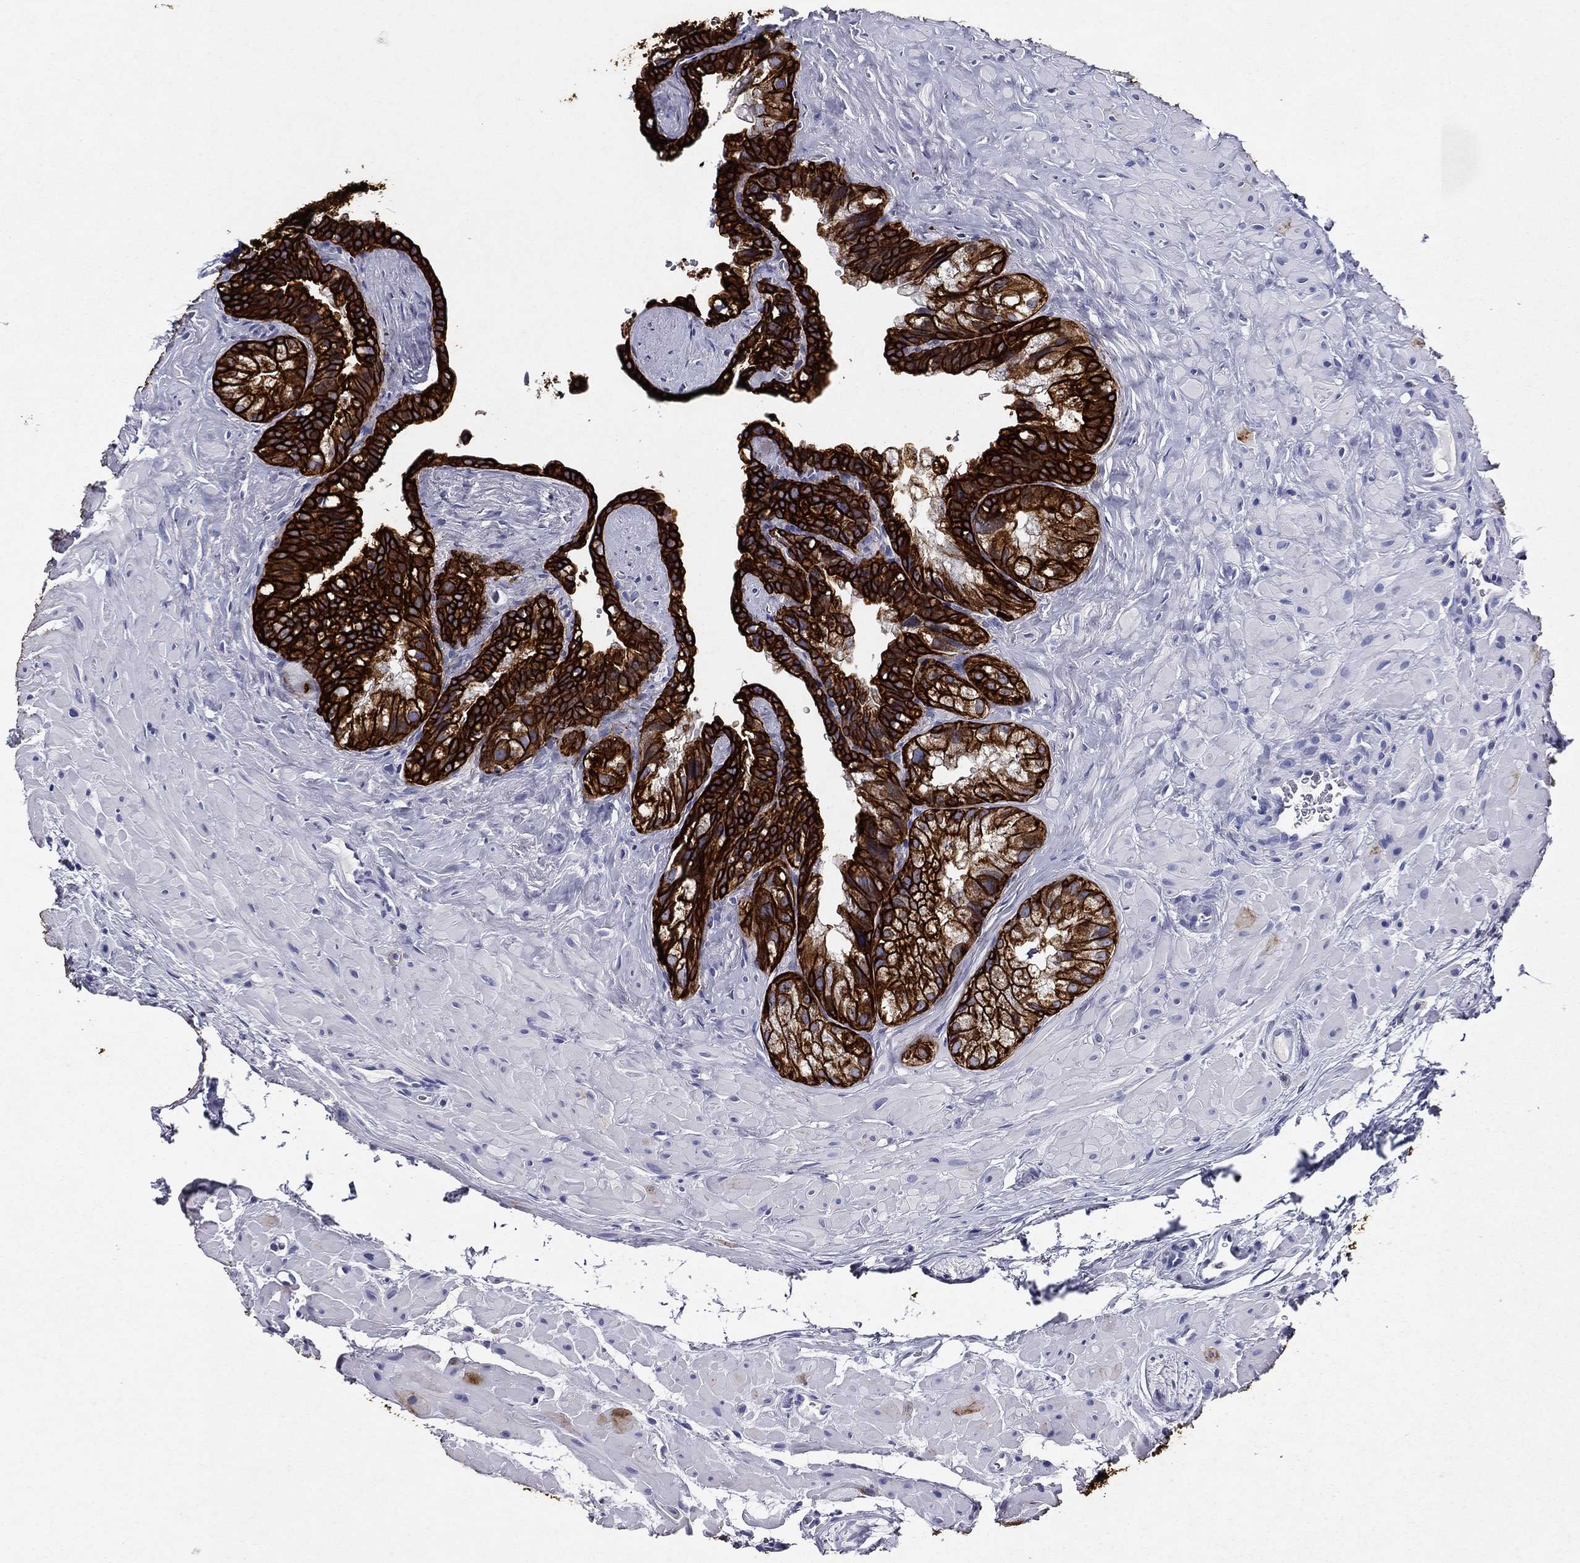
{"staining": {"intensity": "strong", "quantity": ">75%", "location": "cytoplasmic/membranous"}, "tissue": "seminal vesicle", "cell_type": "Glandular cells", "image_type": "normal", "snomed": [{"axis": "morphology", "description": "Normal tissue, NOS"}, {"axis": "topography", "description": "Seminal veicle"}], "caption": "Immunohistochemistry (IHC) histopathology image of benign human seminal vesicle stained for a protein (brown), which shows high levels of strong cytoplasmic/membranous positivity in about >75% of glandular cells.", "gene": "KRT7", "patient": {"sex": "male", "age": 72}}